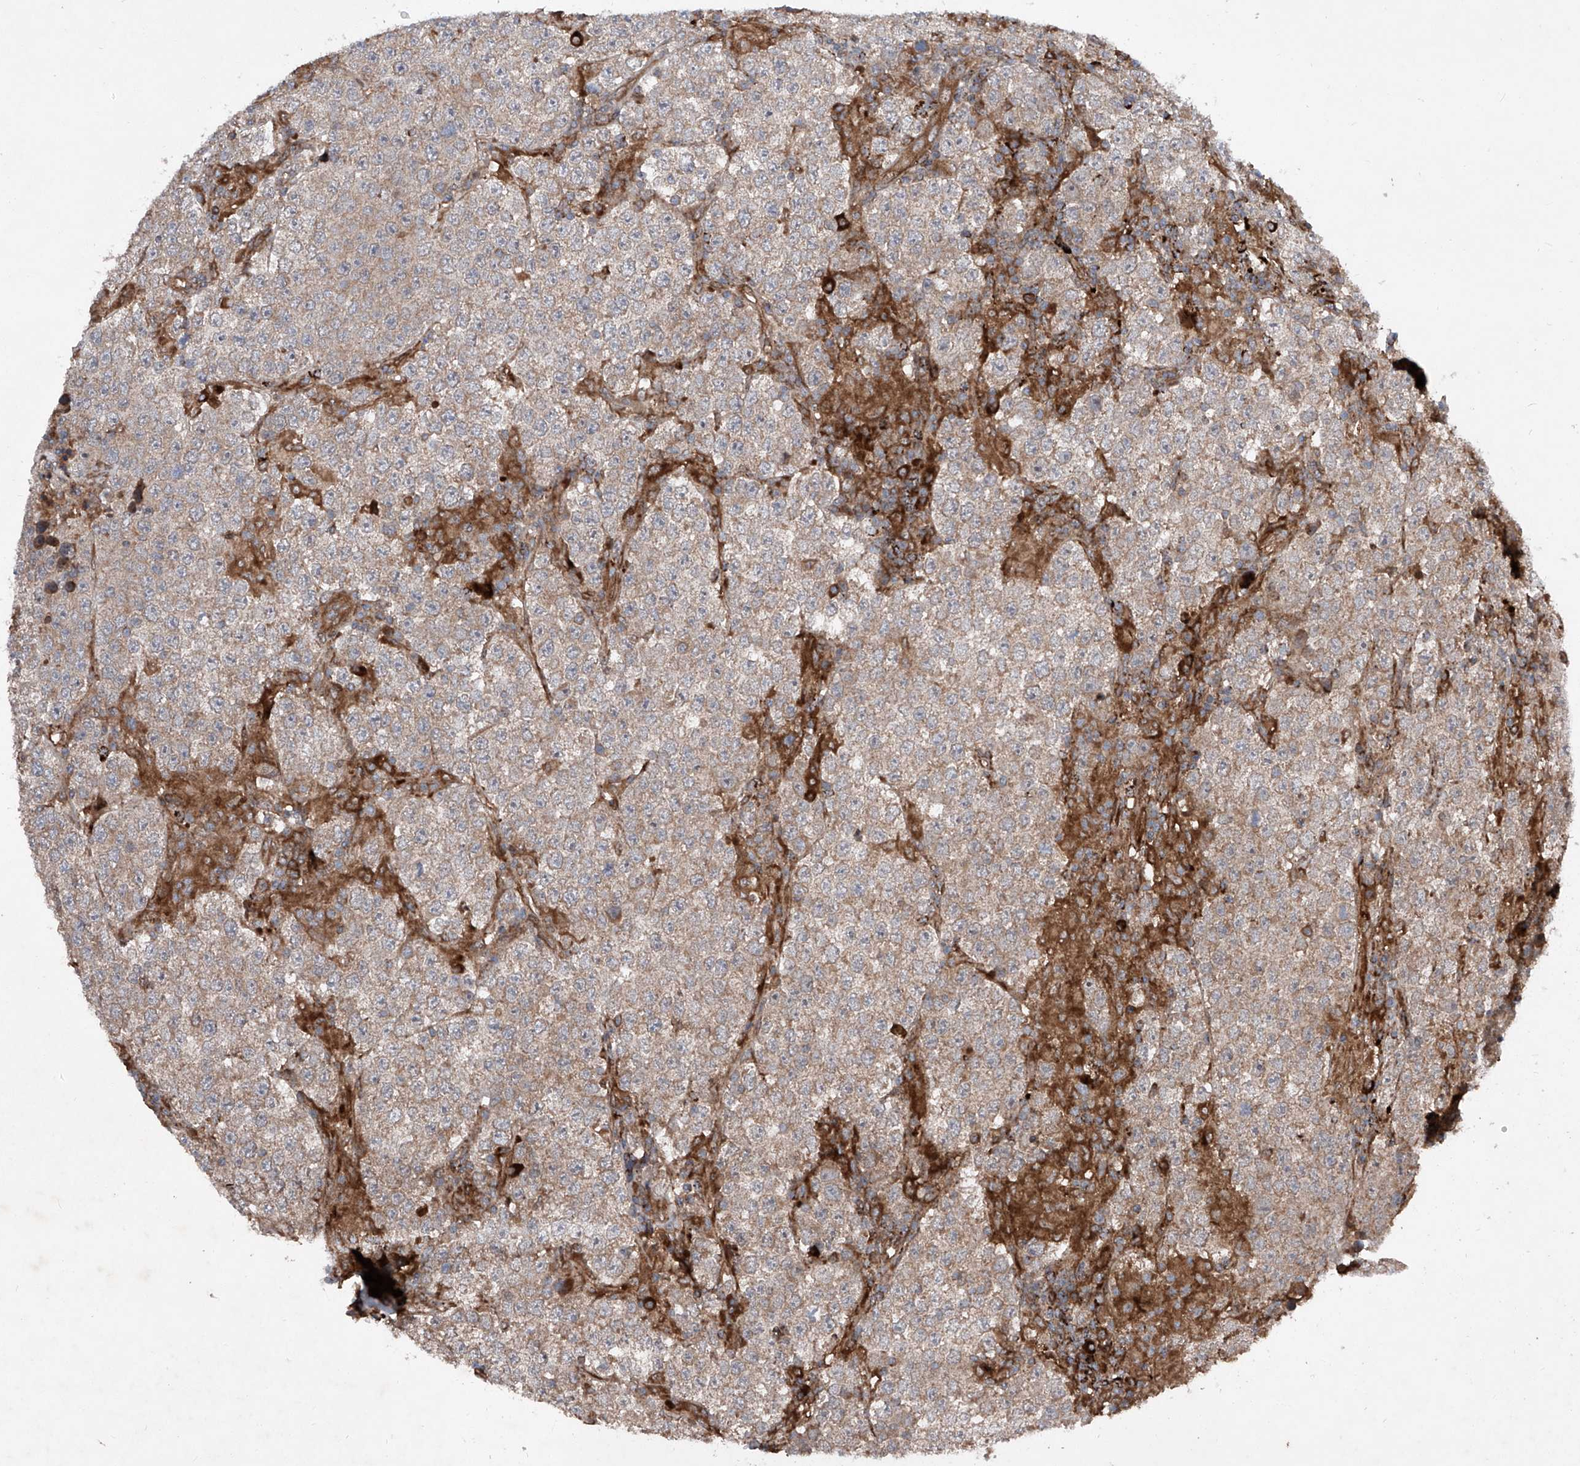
{"staining": {"intensity": "moderate", "quantity": "<25%", "location": "cytoplasmic/membranous"}, "tissue": "testis cancer", "cell_type": "Tumor cells", "image_type": "cancer", "snomed": [{"axis": "morphology", "description": "Normal tissue, NOS"}, {"axis": "morphology", "description": "Urothelial carcinoma, High grade"}, {"axis": "morphology", "description": "Seminoma, NOS"}, {"axis": "morphology", "description": "Carcinoma, Embryonal, NOS"}, {"axis": "topography", "description": "Urinary bladder"}, {"axis": "topography", "description": "Testis"}], "caption": "Tumor cells exhibit low levels of moderate cytoplasmic/membranous staining in about <25% of cells in human testis seminoma.", "gene": "DAD1", "patient": {"sex": "male", "age": 41}}